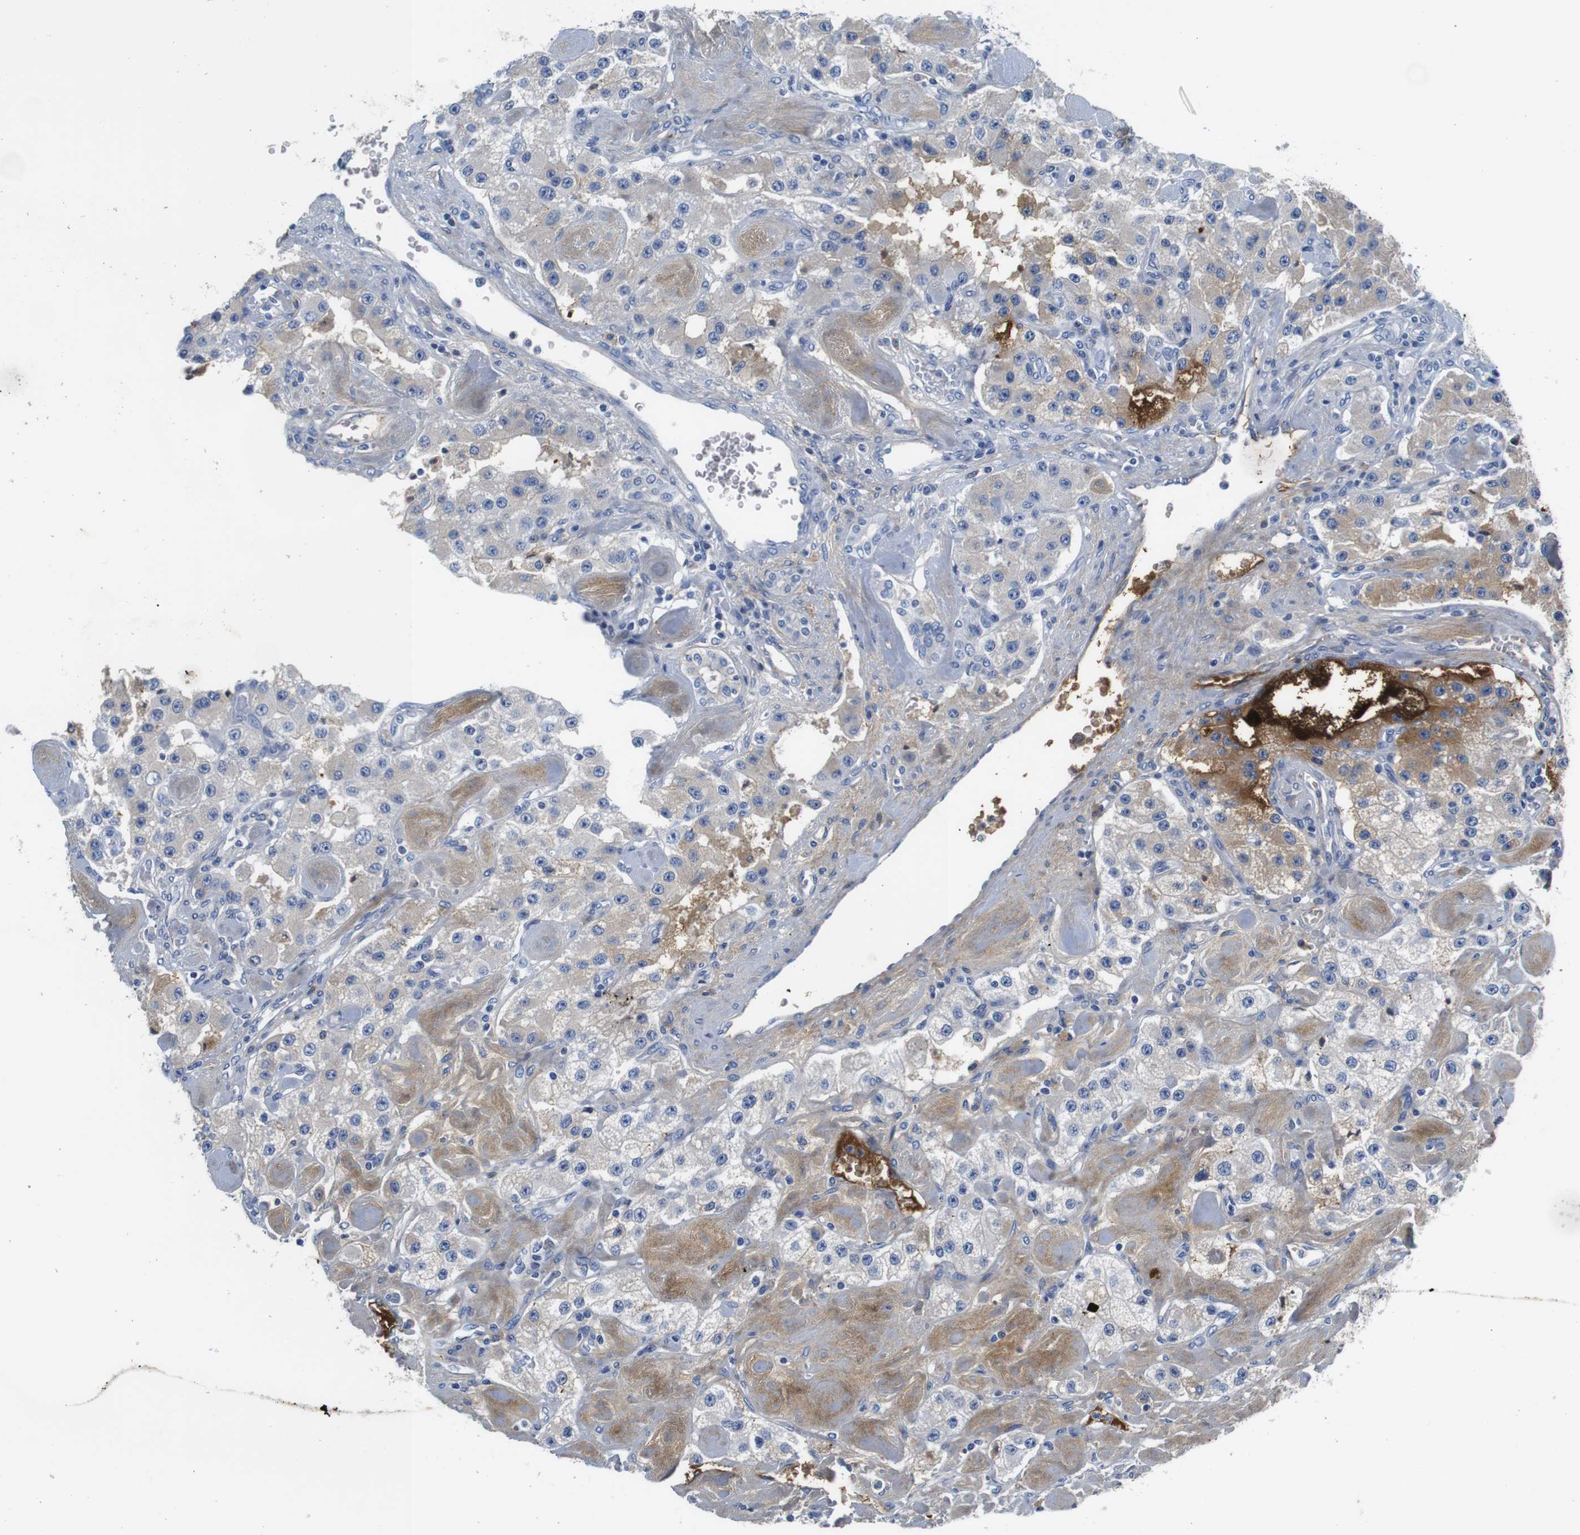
{"staining": {"intensity": "negative", "quantity": "none", "location": "none"}, "tissue": "carcinoid", "cell_type": "Tumor cells", "image_type": "cancer", "snomed": [{"axis": "morphology", "description": "Carcinoid, malignant, NOS"}, {"axis": "topography", "description": "Pancreas"}], "caption": "A photomicrograph of carcinoid stained for a protein displays no brown staining in tumor cells.", "gene": "IGKC", "patient": {"sex": "male", "age": 41}}